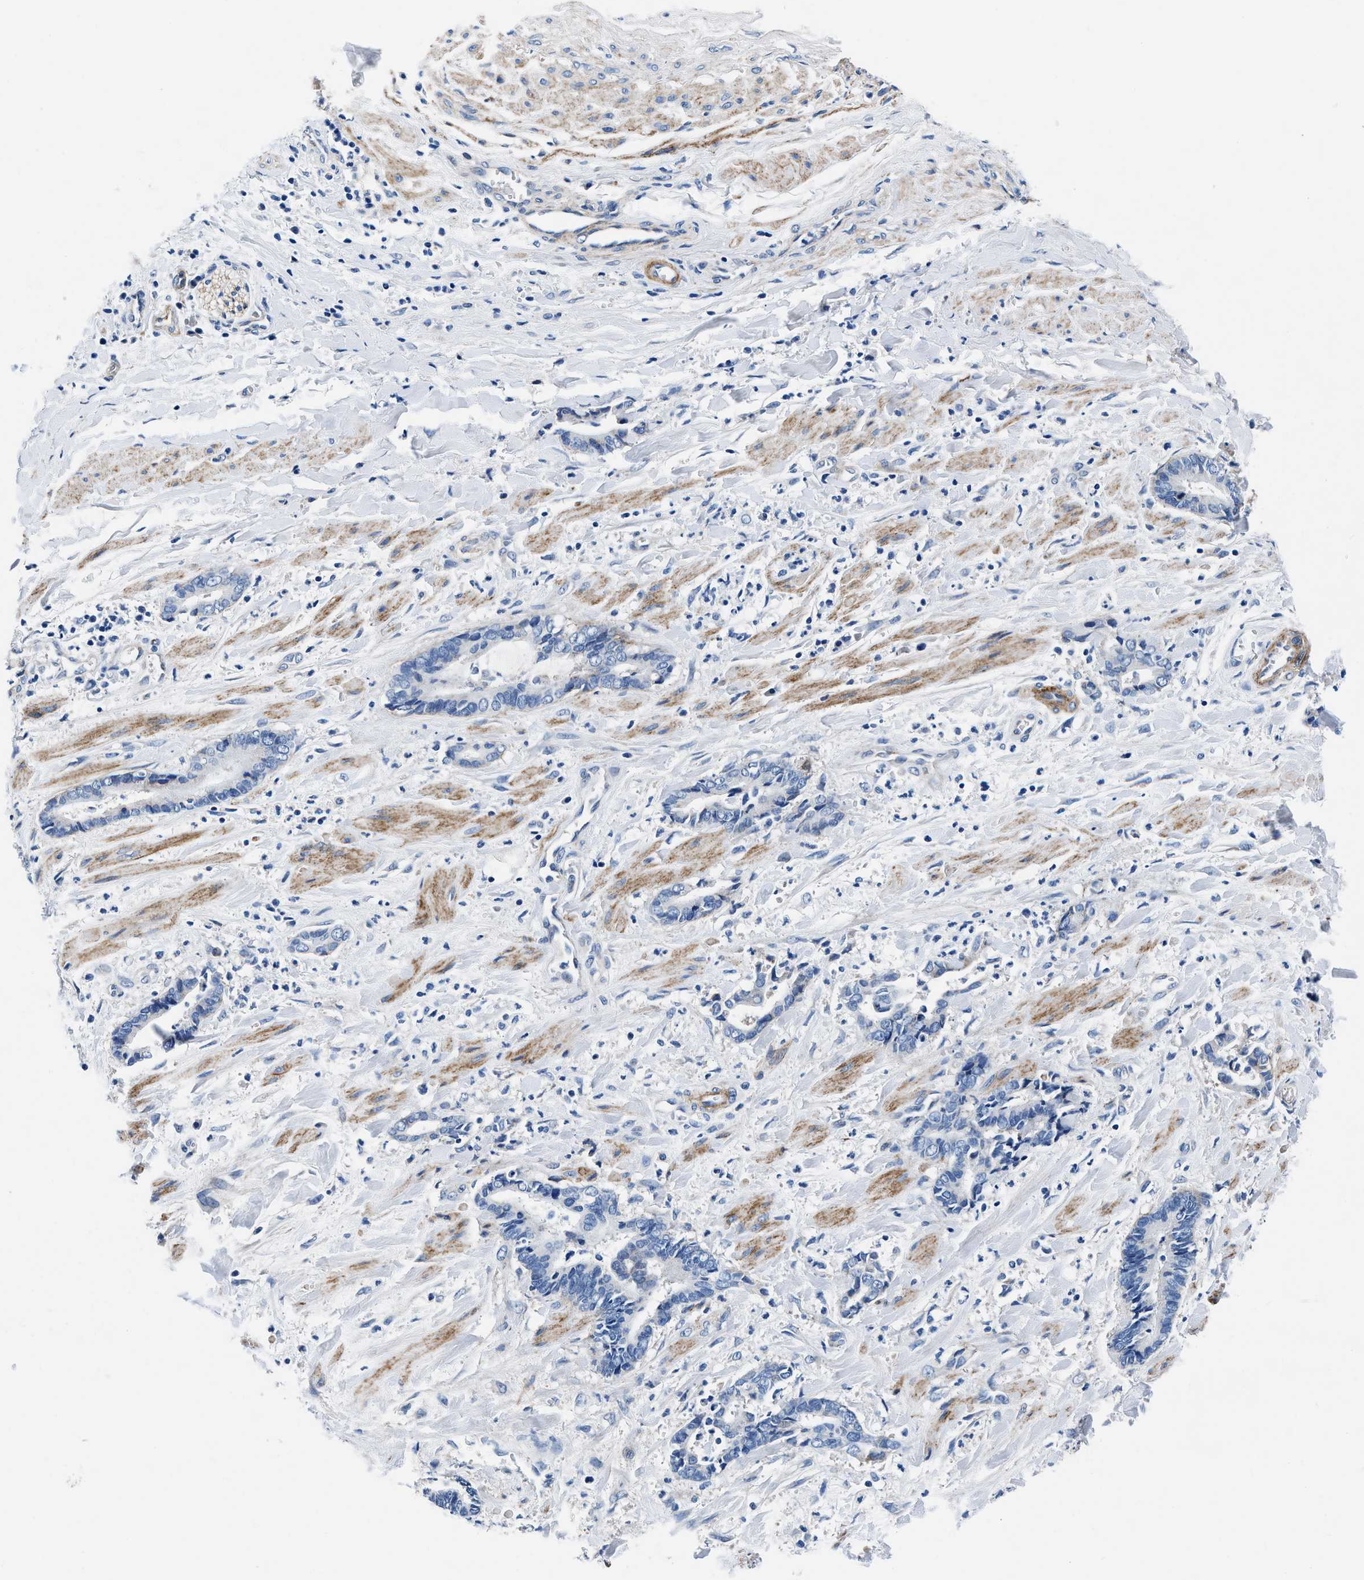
{"staining": {"intensity": "negative", "quantity": "none", "location": "none"}, "tissue": "cervical cancer", "cell_type": "Tumor cells", "image_type": "cancer", "snomed": [{"axis": "morphology", "description": "Adenocarcinoma, NOS"}, {"axis": "topography", "description": "Cervix"}], "caption": "Immunohistochemistry (IHC) histopathology image of cervical cancer (adenocarcinoma) stained for a protein (brown), which demonstrates no expression in tumor cells. The staining is performed using DAB (3,3'-diaminobenzidine) brown chromogen with nuclei counter-stained in using hematoxylin.", "gene": "DAG1", "patient": {"sex": "female", "age": 44}}